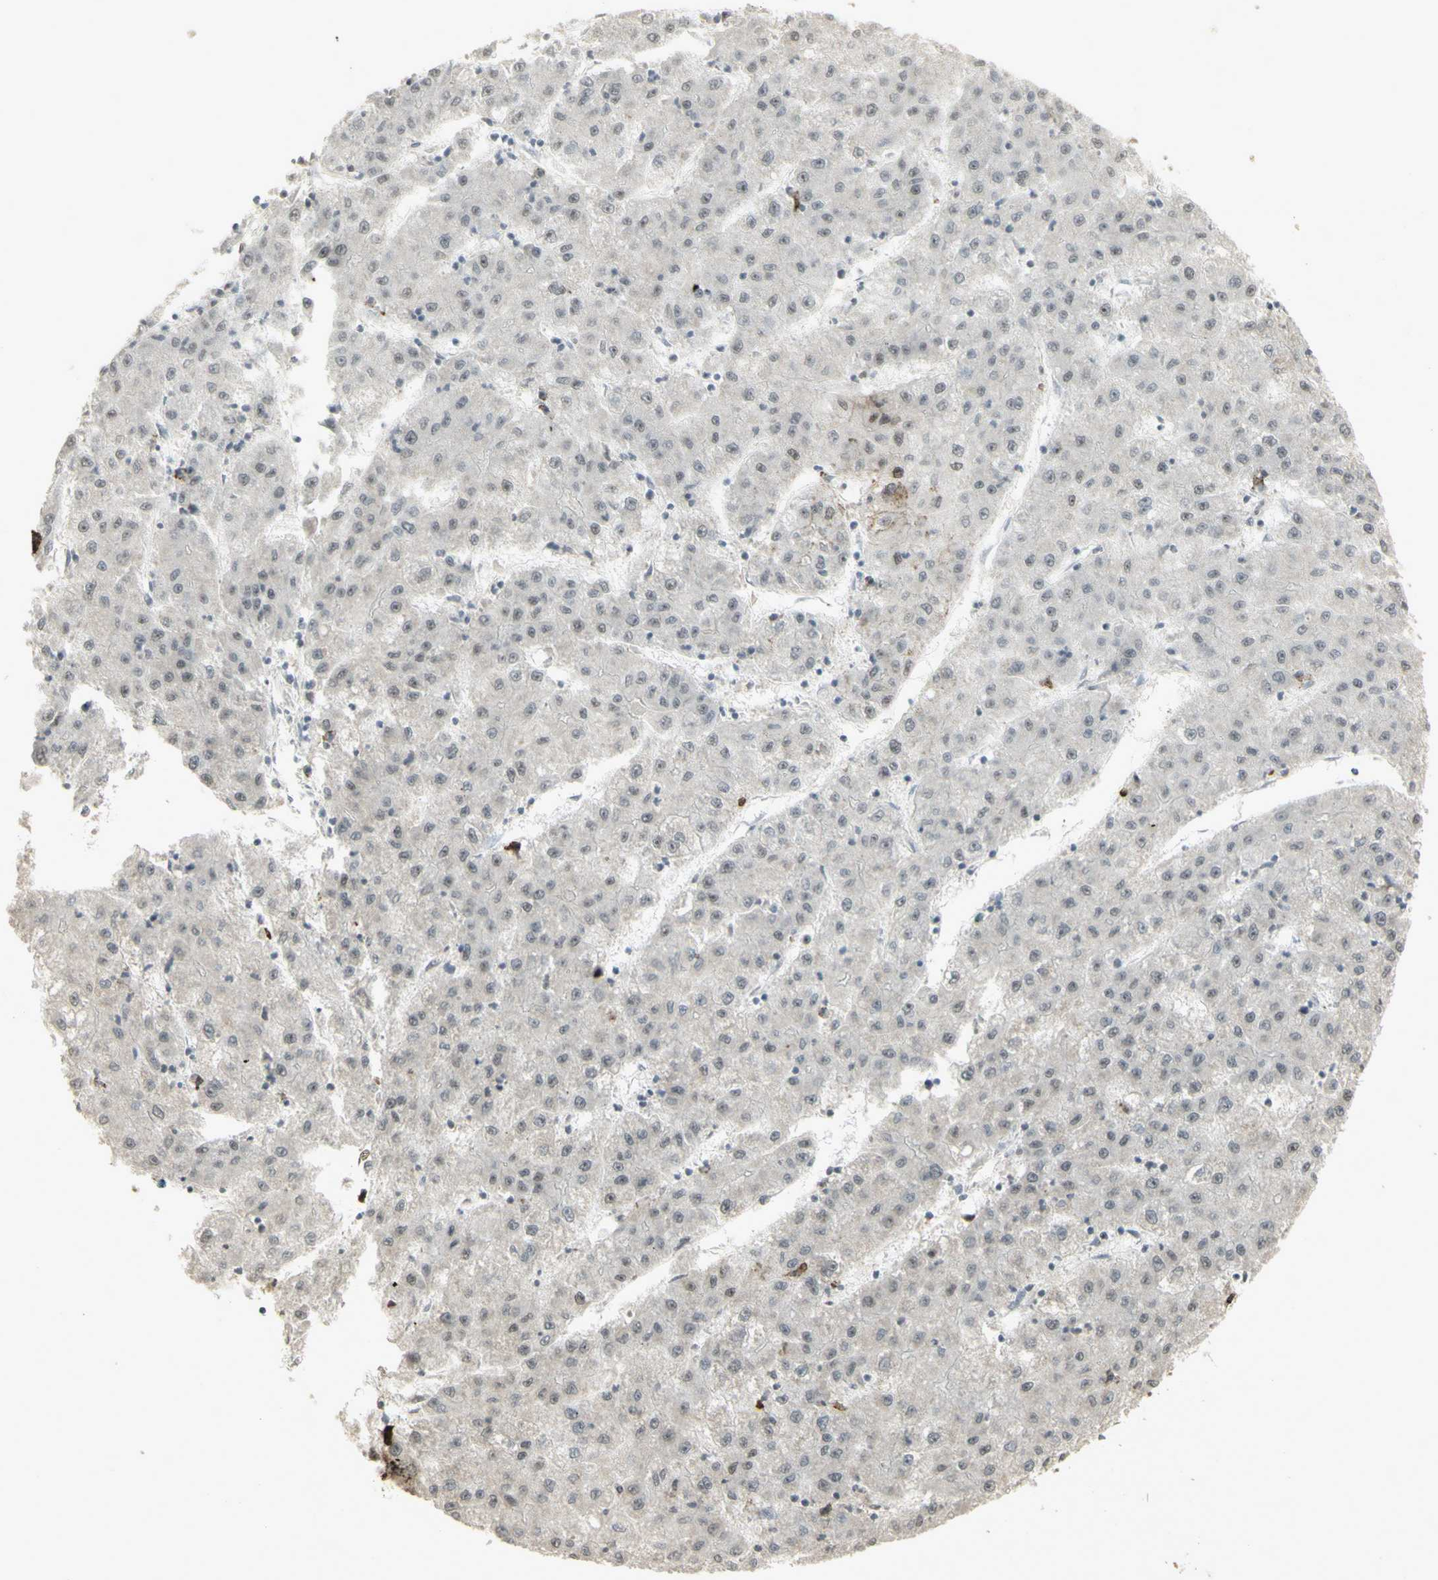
{"staining": {"intensity": "negative", "quantity": "none", "location": "none"}, "tissue": "liver cancer", "cell_type": "Tumor cells", "image_type": "cancer", "snomed": [{"axis": "morphology", "description": "Carcinoma, Hepatocellular, NOS"}, {"axis": "topography", "description": "Liver"}], "caption": "Immunohistochemistry (IHC) of liver cancer shows no staining in tumor cells.", "gene": "CCNT1", "patient": {"sex": "male", "age": 72}}